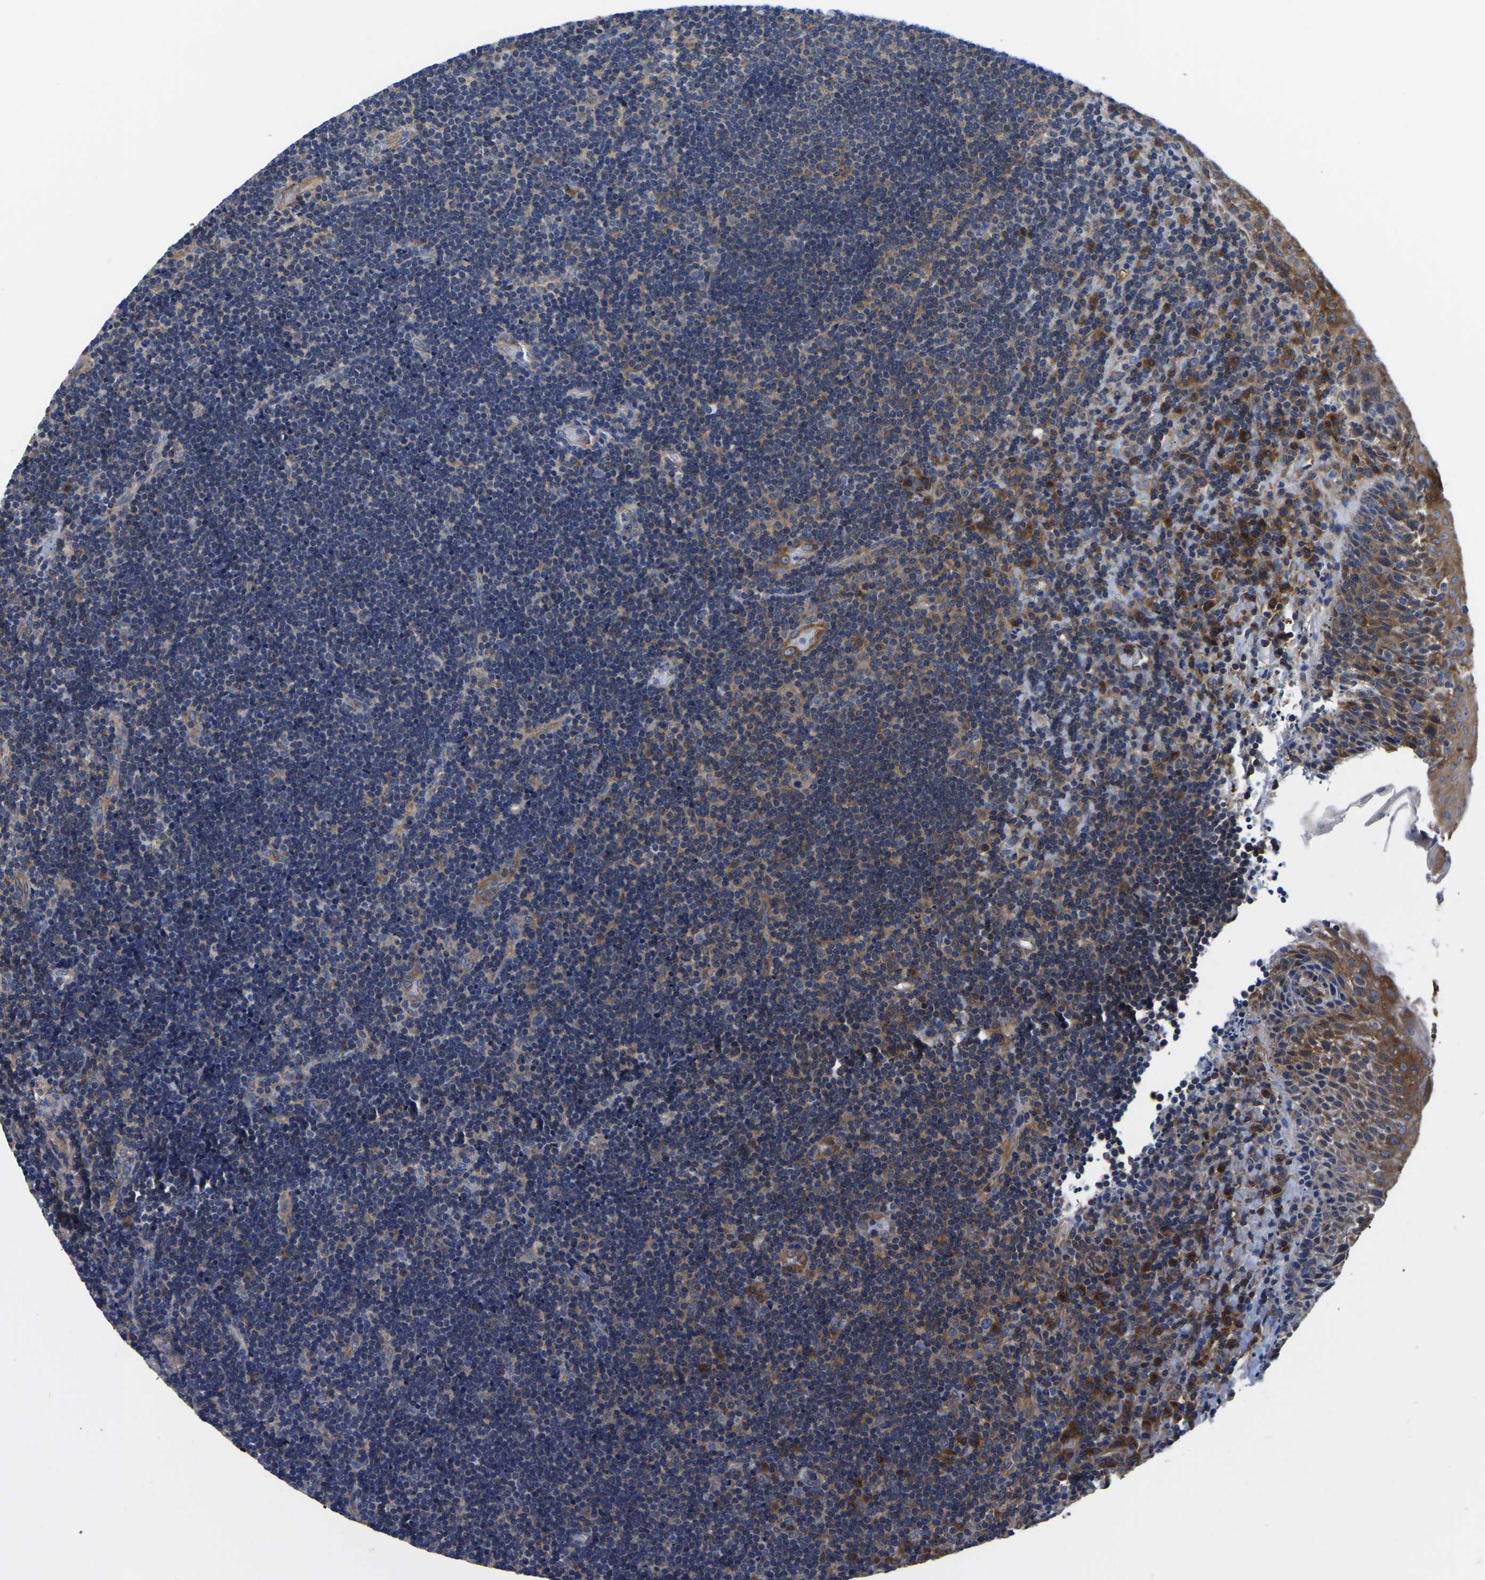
{"staining": {"intensity": "moderate", "quantity": "<25%", "location": "cytoplasmic/membranous"}, "tissue": "lymphoma", "cell_type": "Tumor cells", "image_type": "cancer", "snomed": [{"axis": "morphology", "description": "Malignant lymphoma, non-Hodgkin's type, High grade"}, {"axis": "topography", "description": "Tonsil"}], "caption": "Malignant lymphoma, non-Hodgkin's type (high-grade) stained for a protein (brown) reveals moderate cytoplasmic/membranous positive staining in about <25% of tumor cells.", "gene": "TFG", "patient": {"sex": "female", "age": 36}}